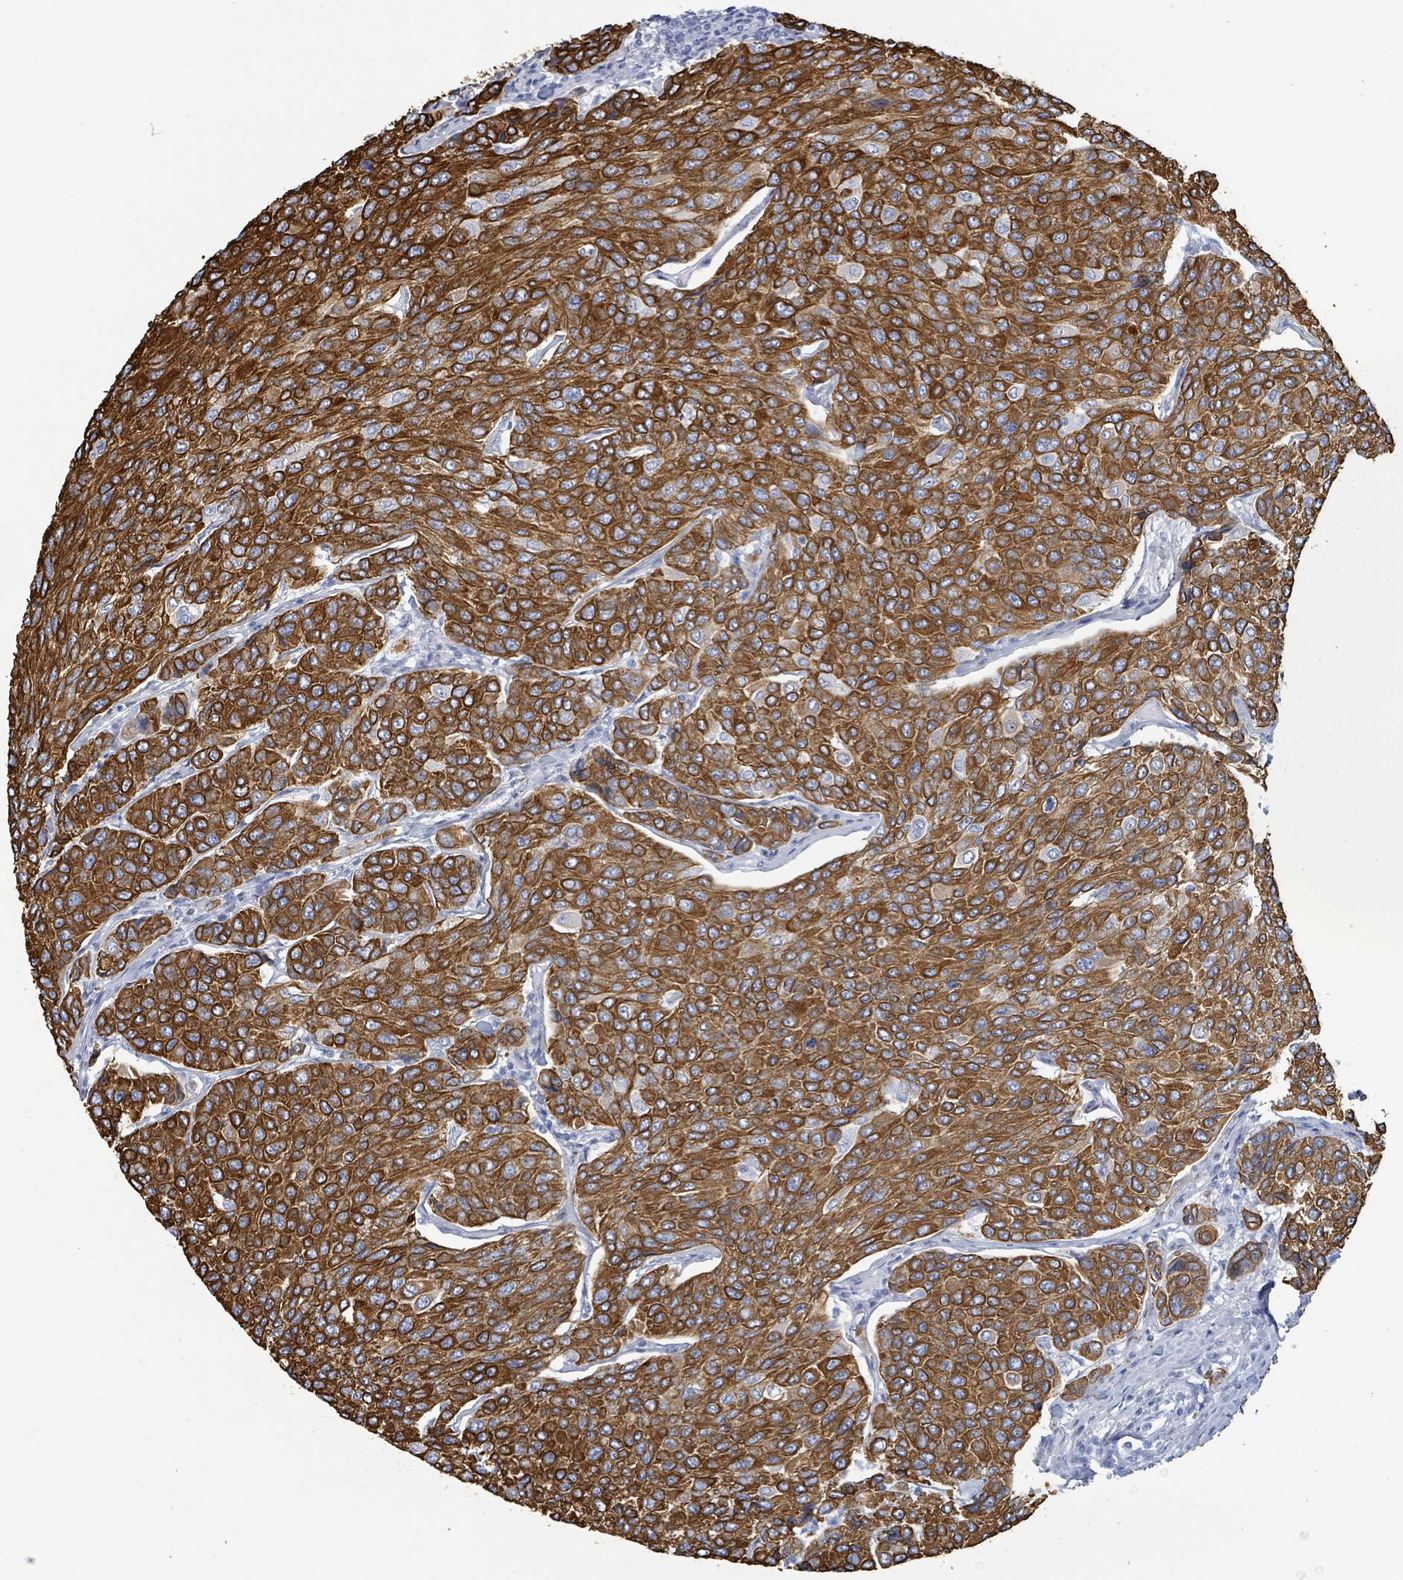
{"staining": {"intensity": "strong", "quantity": ">75%", "location": "cytoplasmic/membranous"}, "tissue": "breast cancer", "cell_type": "Tumor cells", "image_type": "cancer", "snomed": [{"axis": "morphology", "description": "Duct carcinoma"}, {"axis": "topography", "description": "Breast"}], "caption": "The histopathology image displays staining of breast cancer, revealing strong cytoplasmic/membranous protein staining (brown color) within tumor cells.", "gene": "KRT8", "patient": {"sex": "female", "age": 55}}